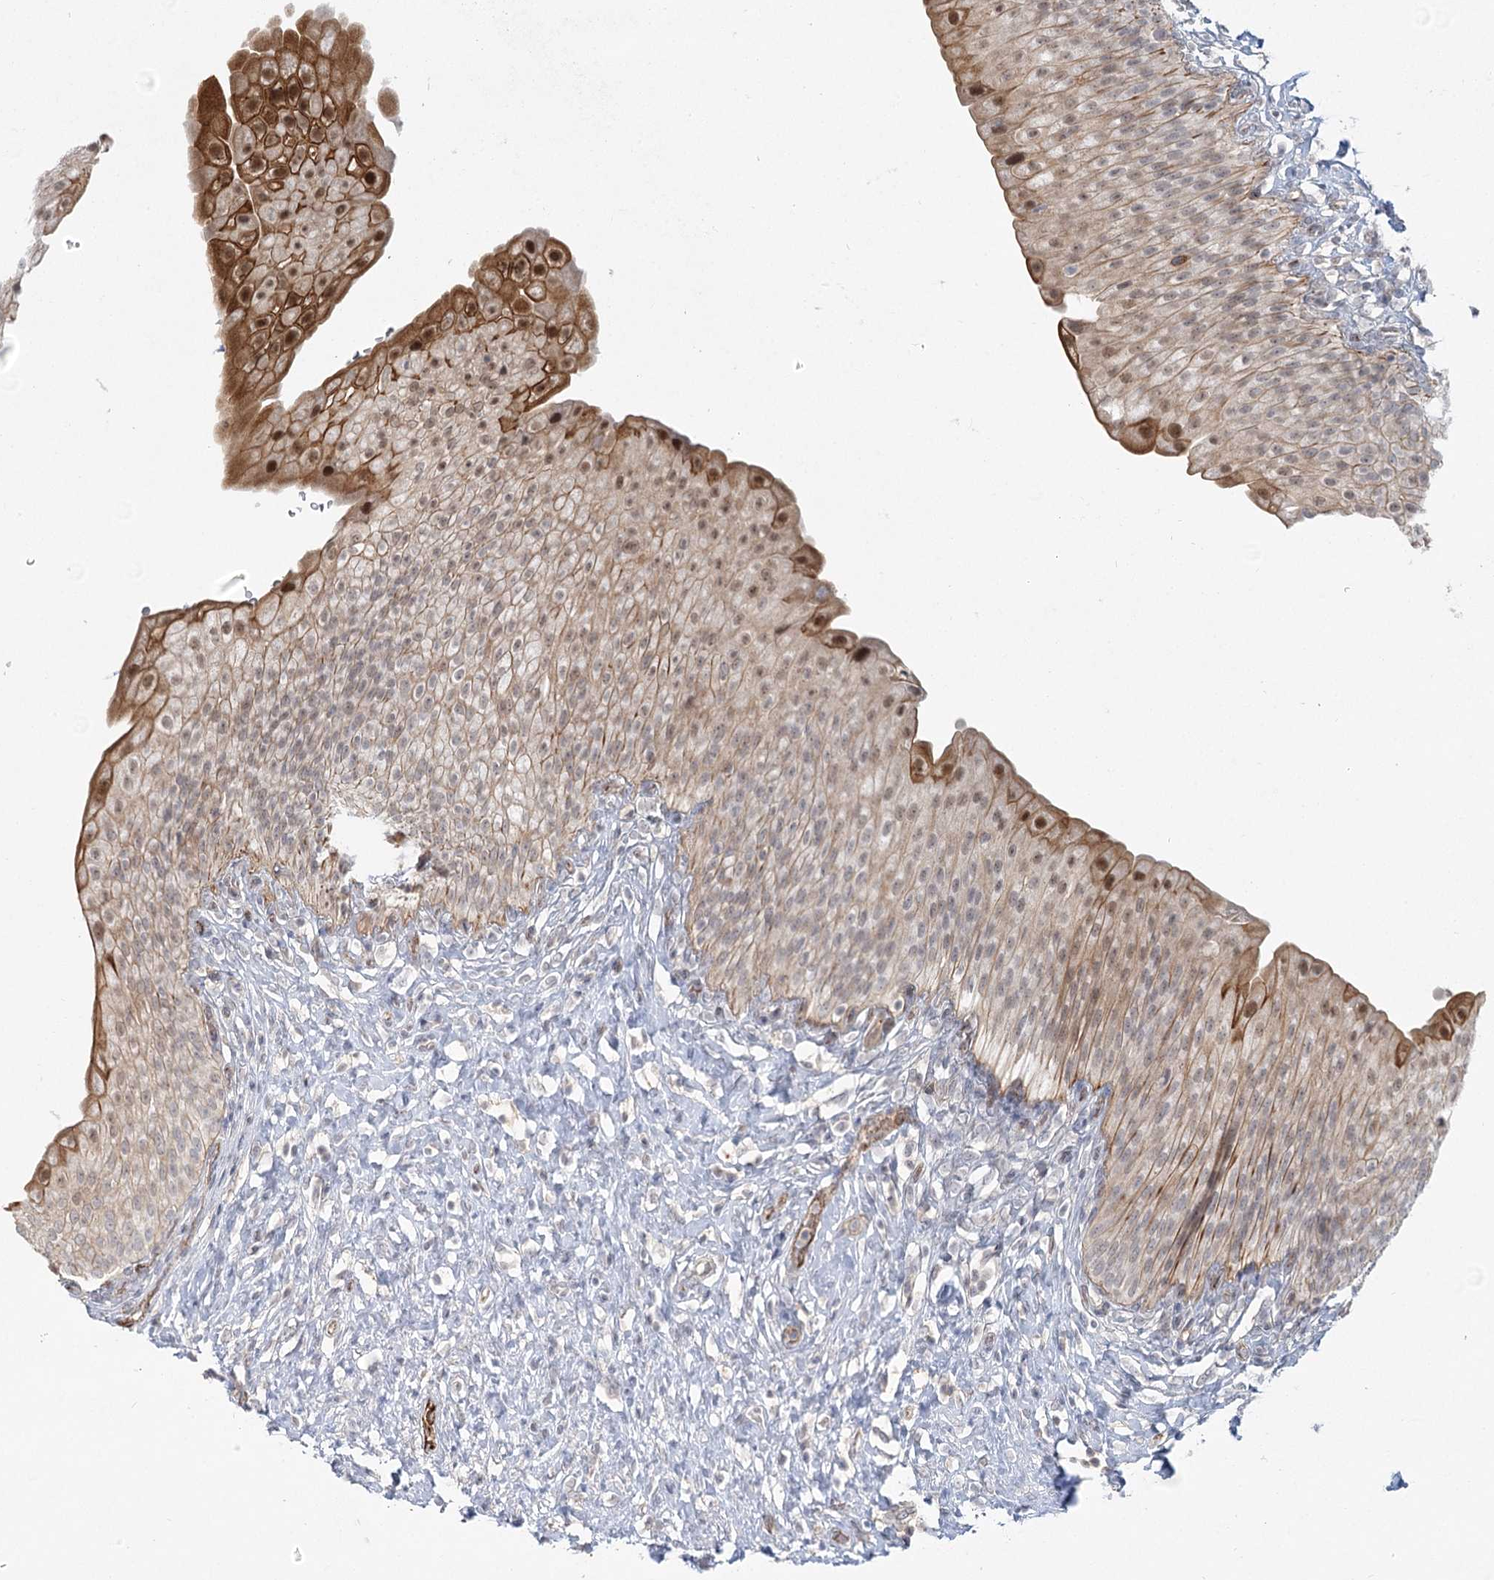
{"staining": {"intensity": "strong", "quantity": "<25%", "location": "cytoplasmic/membranous,nuclear"}, "tissue": "urinary bladder", "cell_type": "Urothelial cells", "image_type": "normal", "snomed": [{"axis": "morphology", "description": "Normal tissue, NOS"}, {"axis": "morphology", "description": "Urothelial carcinoma, High grade"}, {"axis": "topography", "description": "Urinary bladder"}], "caption": "An immunohistochemistry image of unremarkable tissue is shown. Protein staining in brown labels strong cytoplasmic/membranous,nuclear positivity in urinary bladder within urothelial cells. The staining was performed using DAB (3,3'-diaminobenzidine) to visualize the protein expression in brown, while the nuclei were stained in blue with hematoxylin (Magnification: 20x).", "gene": "KBTBD4", "patient": {"sex": "male", "age": 46}}